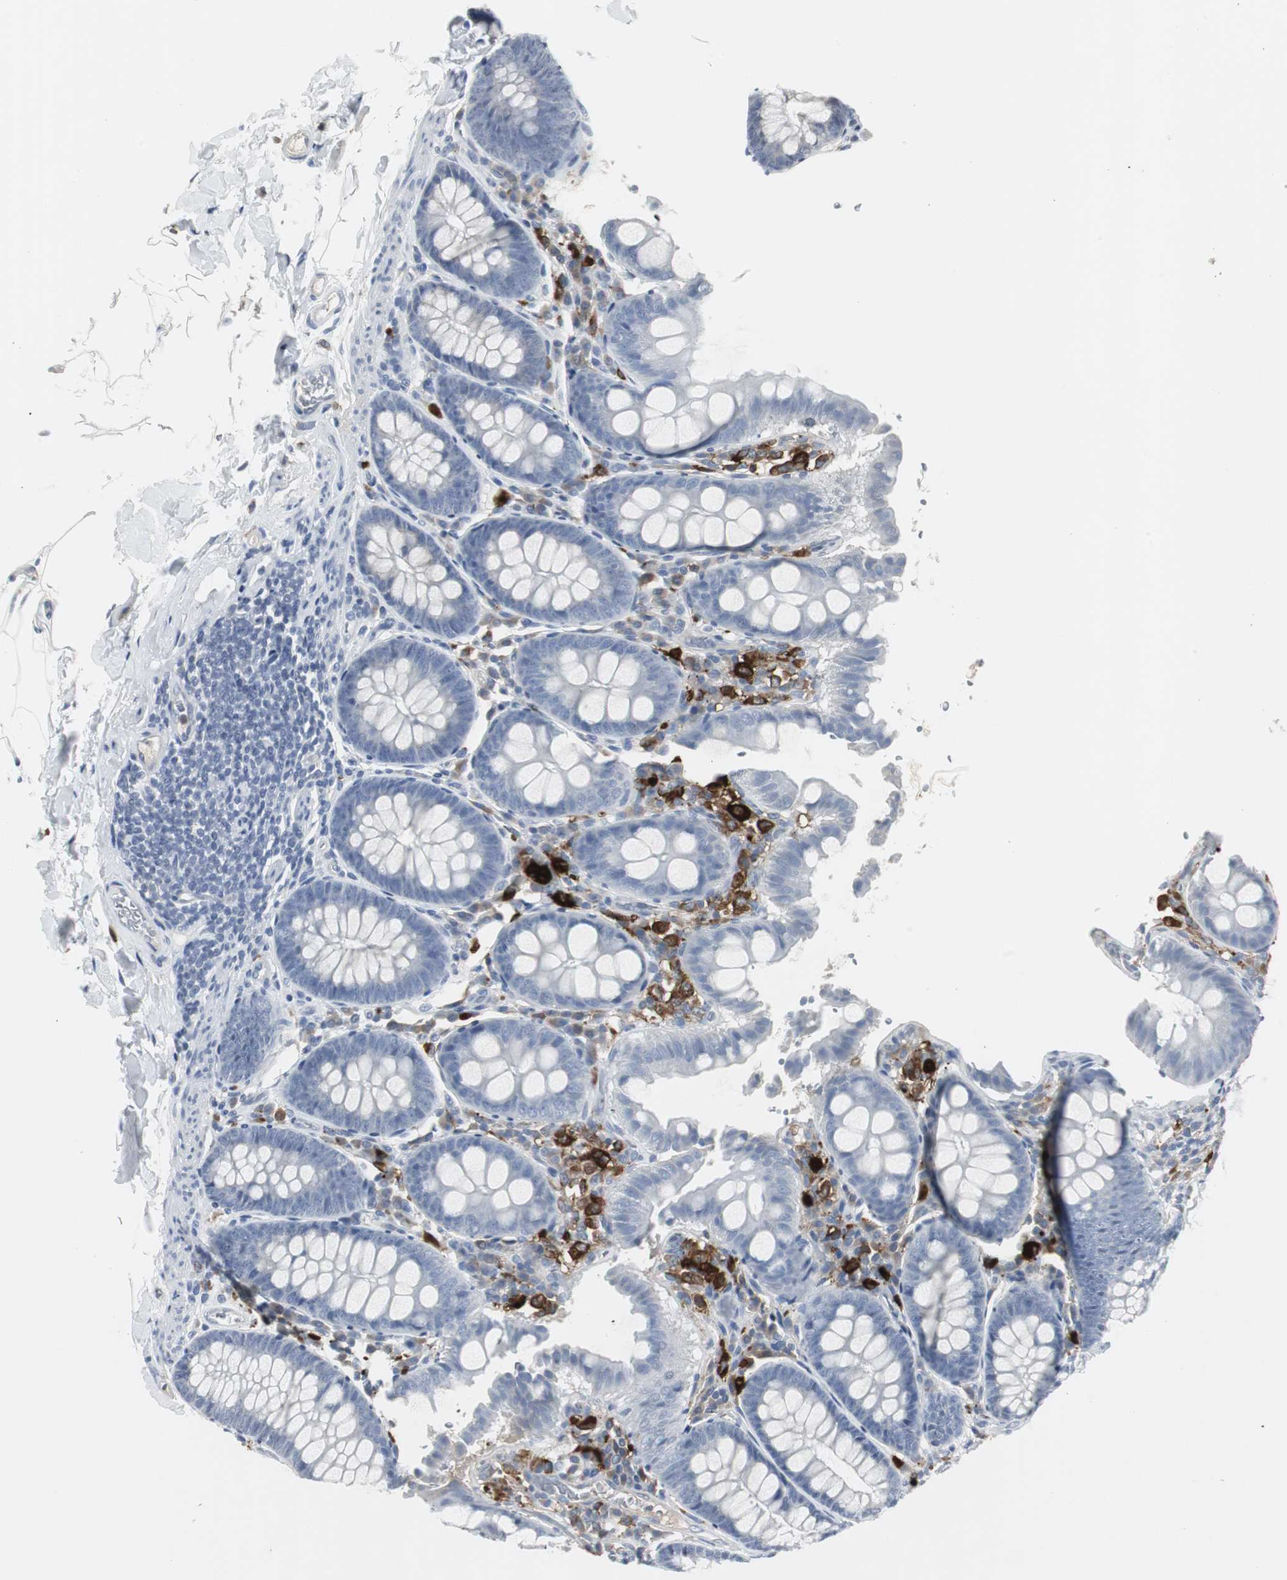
{"staining": {"intensity": "negative", "quantity": "none", "location": "none"}, "tissue": "colon", "cell_type": "Endothelial cells", "image_type": "normal", "snomed": [{"axis": "morphology", "description": "Normal tissue, NOS"}, {"axis": "topography", "description": "Colon"}], "caption": "The photomicrograph shows no staining of endothelial cells in unremarkable colon.", "gene": "PI15", "patient": {"sex": "female", "age": 61}}